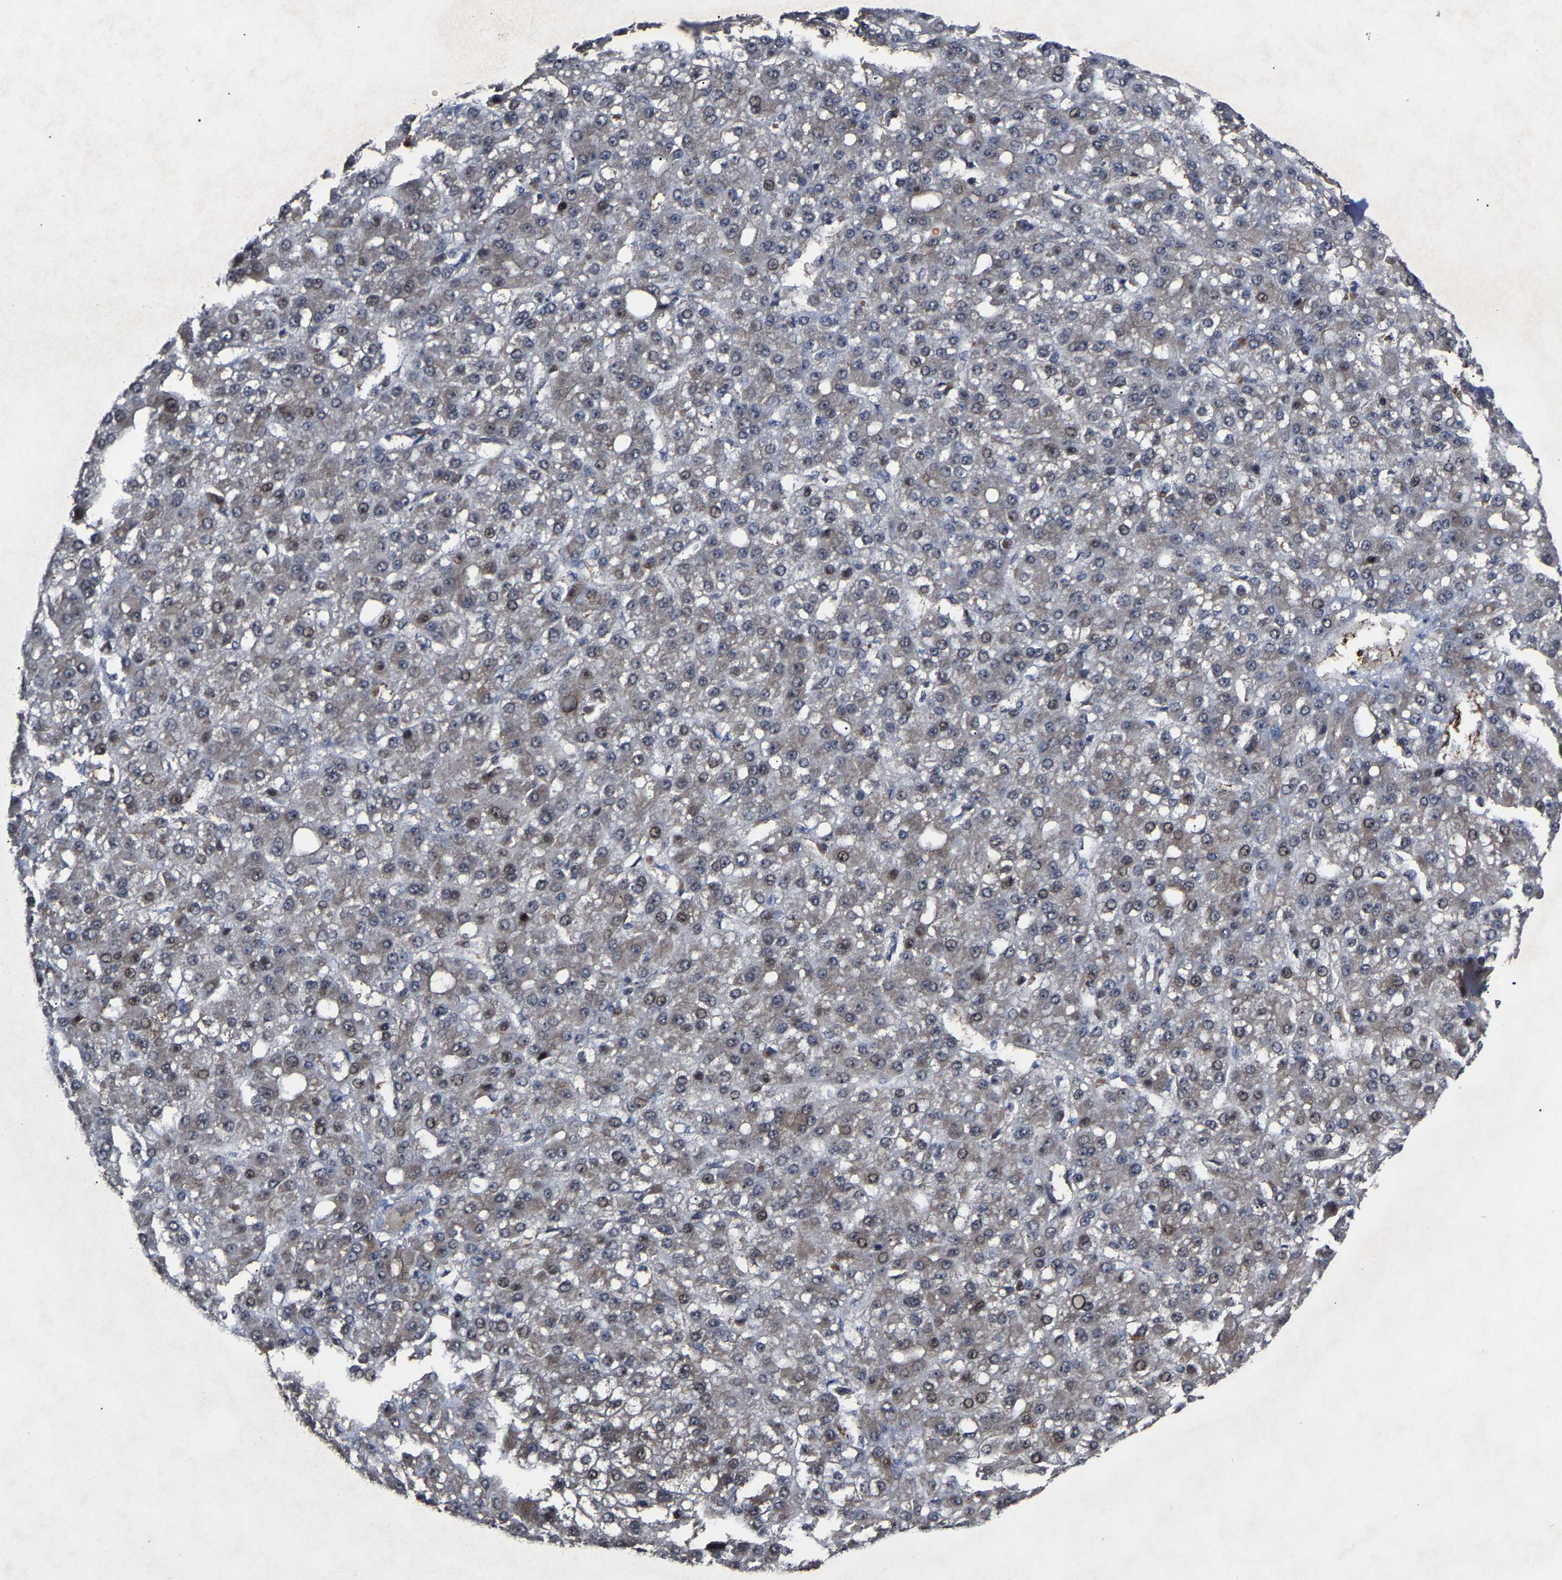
{"staining": {"intensity": "moderate", "quantity": "<25%", "location": "nuclear"}, "tissue": "liver cancer", "cell_type": "Tumor cells", "image_type": "cancer", "snomed": [{"axis": "morphology", "description": "Carcinoma, Hepatocellular, NOS"}, {"axis": "topography", "description": "Liver"}], "caption": "Protein expression analysis of human liver cancer reveals moderate nuclear expression in approximately <25% of tumor cells. The staining is performed using DAB brown chromogen to label protein expression. The nuclei are counter-stained blue using hematoxylin.", "gene": "LSM8", "patient": {"sex": "male", "age": 67}}